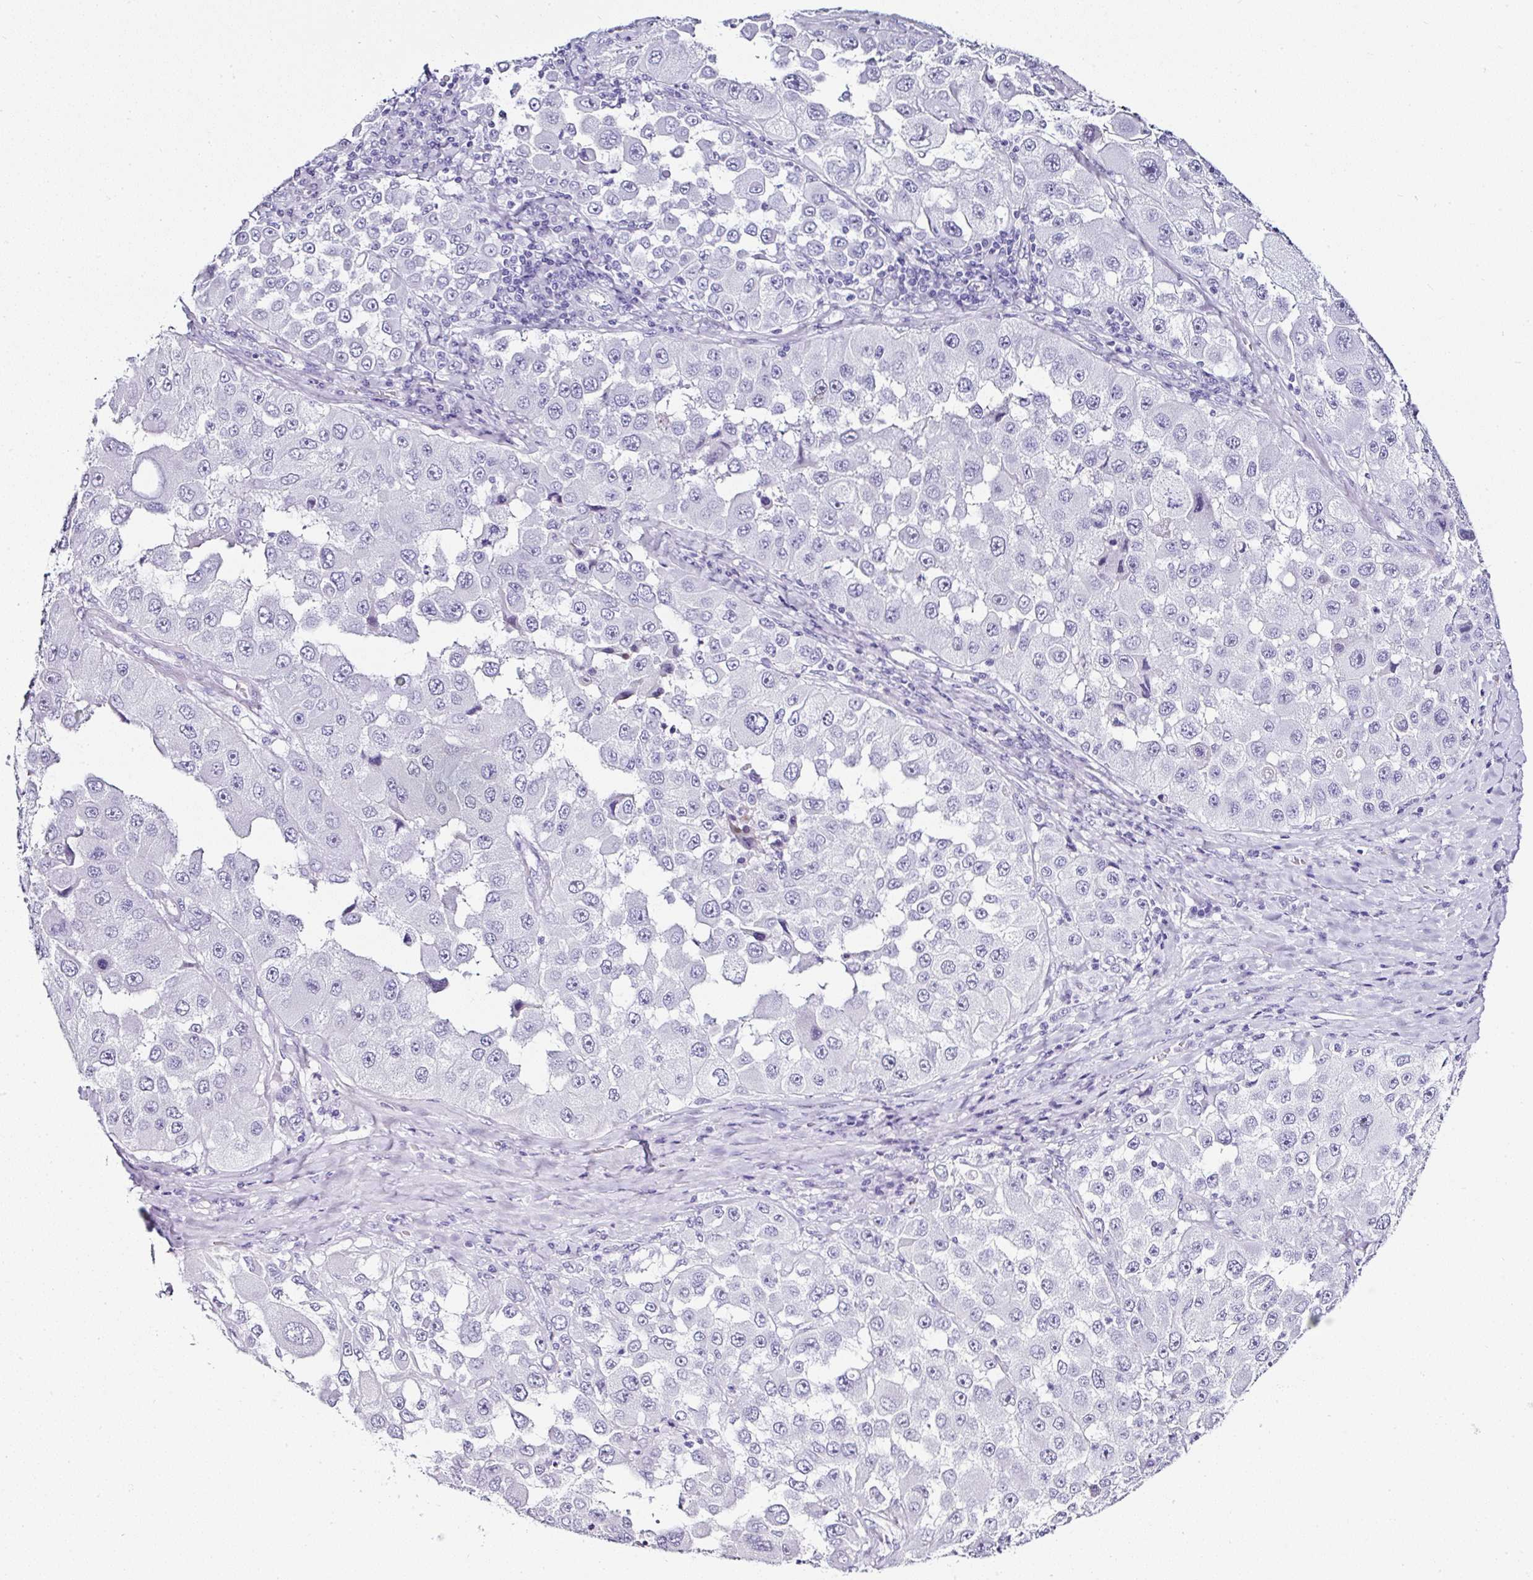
{"staining": {"intensity": "negative", "quantity": "none", "location": "none"}, "tissue": "melanoma", "cell_type": "Tumor cells", "image_type": "cancer", "snomed": [{"axis": "morphology", "description": "Malignant melanoma, Metastatic site"}, {"axis": "topography", "description": "Lymph node"}], "caption": "Melanoma was stained to show a protein in brown. There is no significant expression in tumor cells. Nuclei are stained in blue.", "gene": "SERPINB3", "patient": {"sex": "male", "age": 62}}